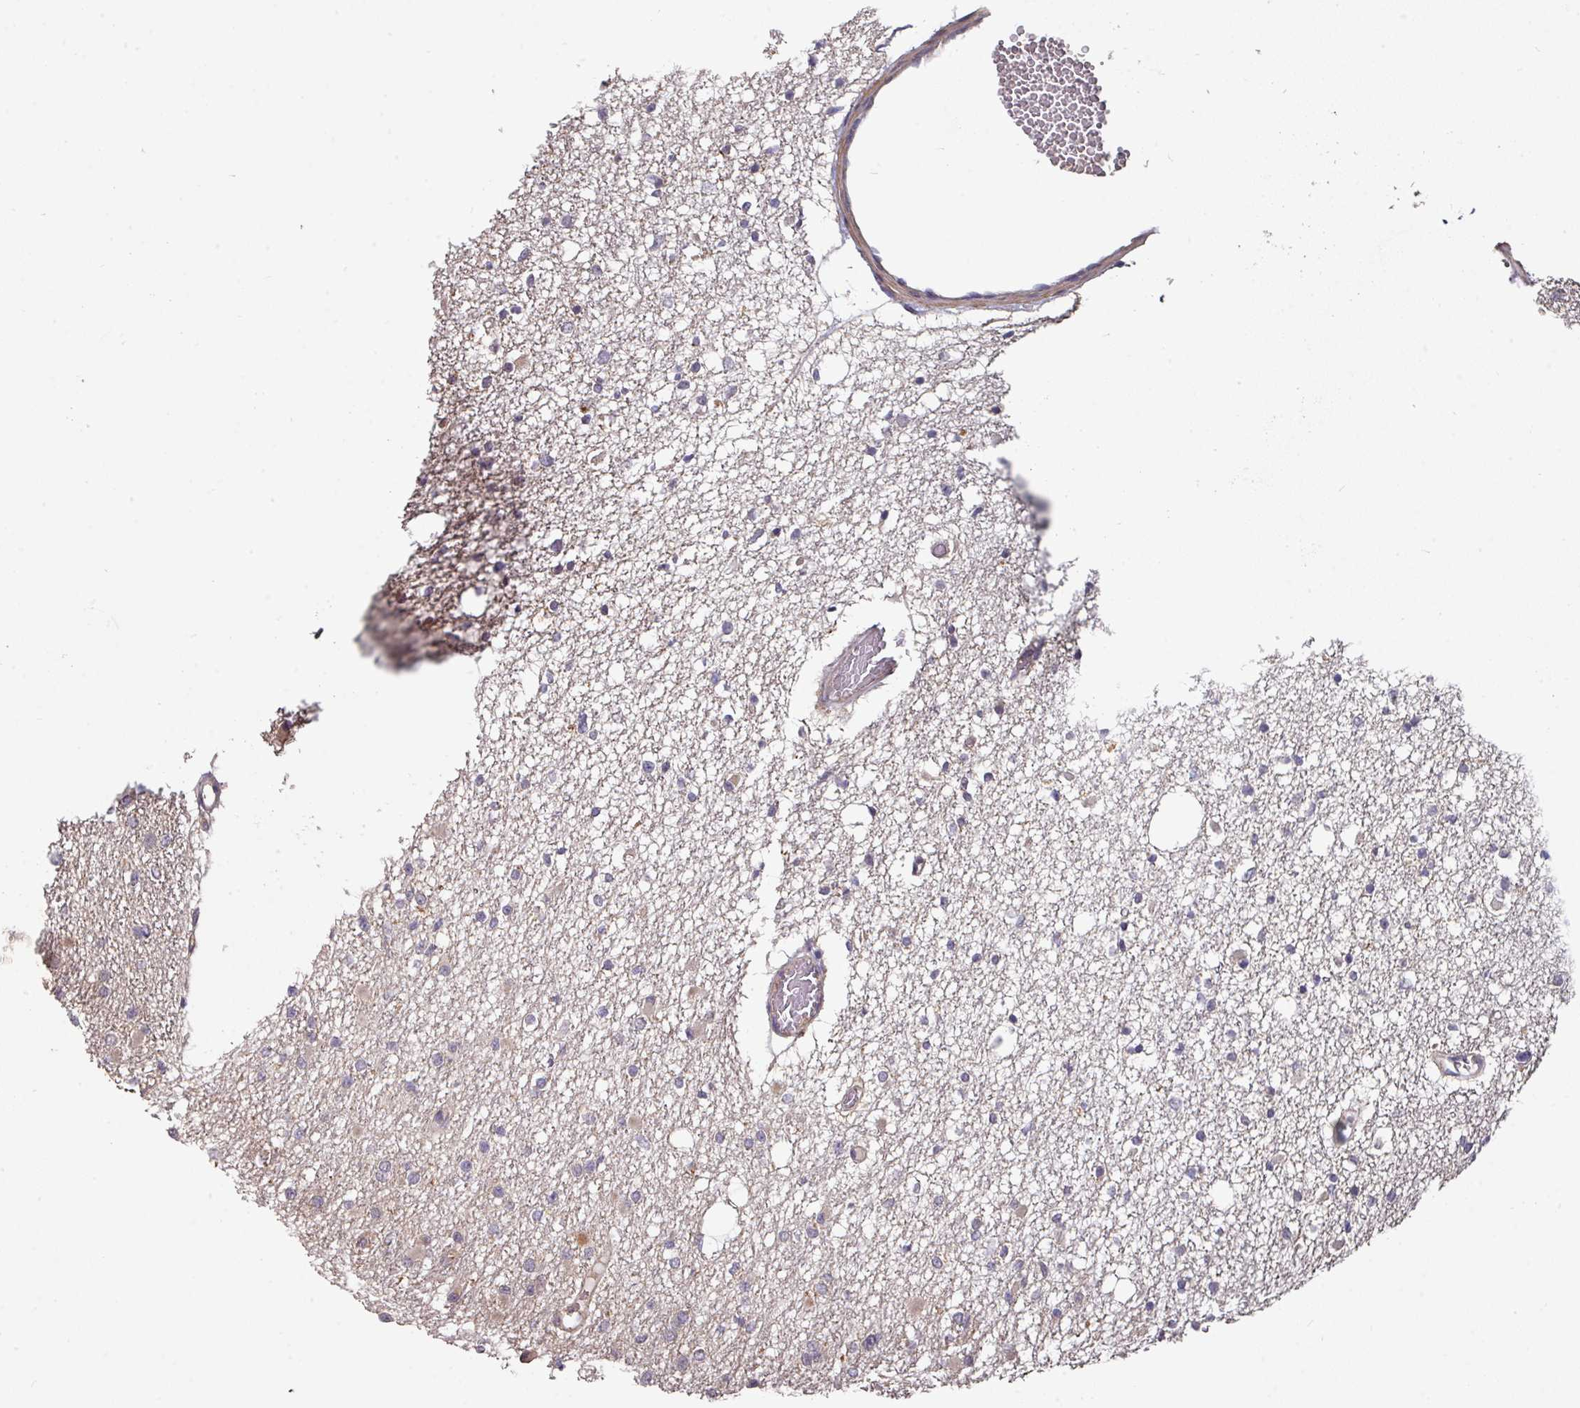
{"staining": {"intensity": "negative", "quantity": "none", "location": "none"}, "tissue": "glioma", "cell_type": "Tumor cells", "image_type": "cancer", "snomed": [{"axis": "morphology", "description": "Glioma, malignant, Low grade"}, {"axis": "topography", "description": "Brain"}], "caption": "Immunohistochemistry photomicrograph of human glioma stained for a protein (brown), which reveals no staining in tumor cells. (Stains: DAB IHC with hematoxylin counter stain, Microscopy: brightfield microscopy at high magnification).", "gene": "ACVR2B", "patient": {"sex": "female", "age": 22}}